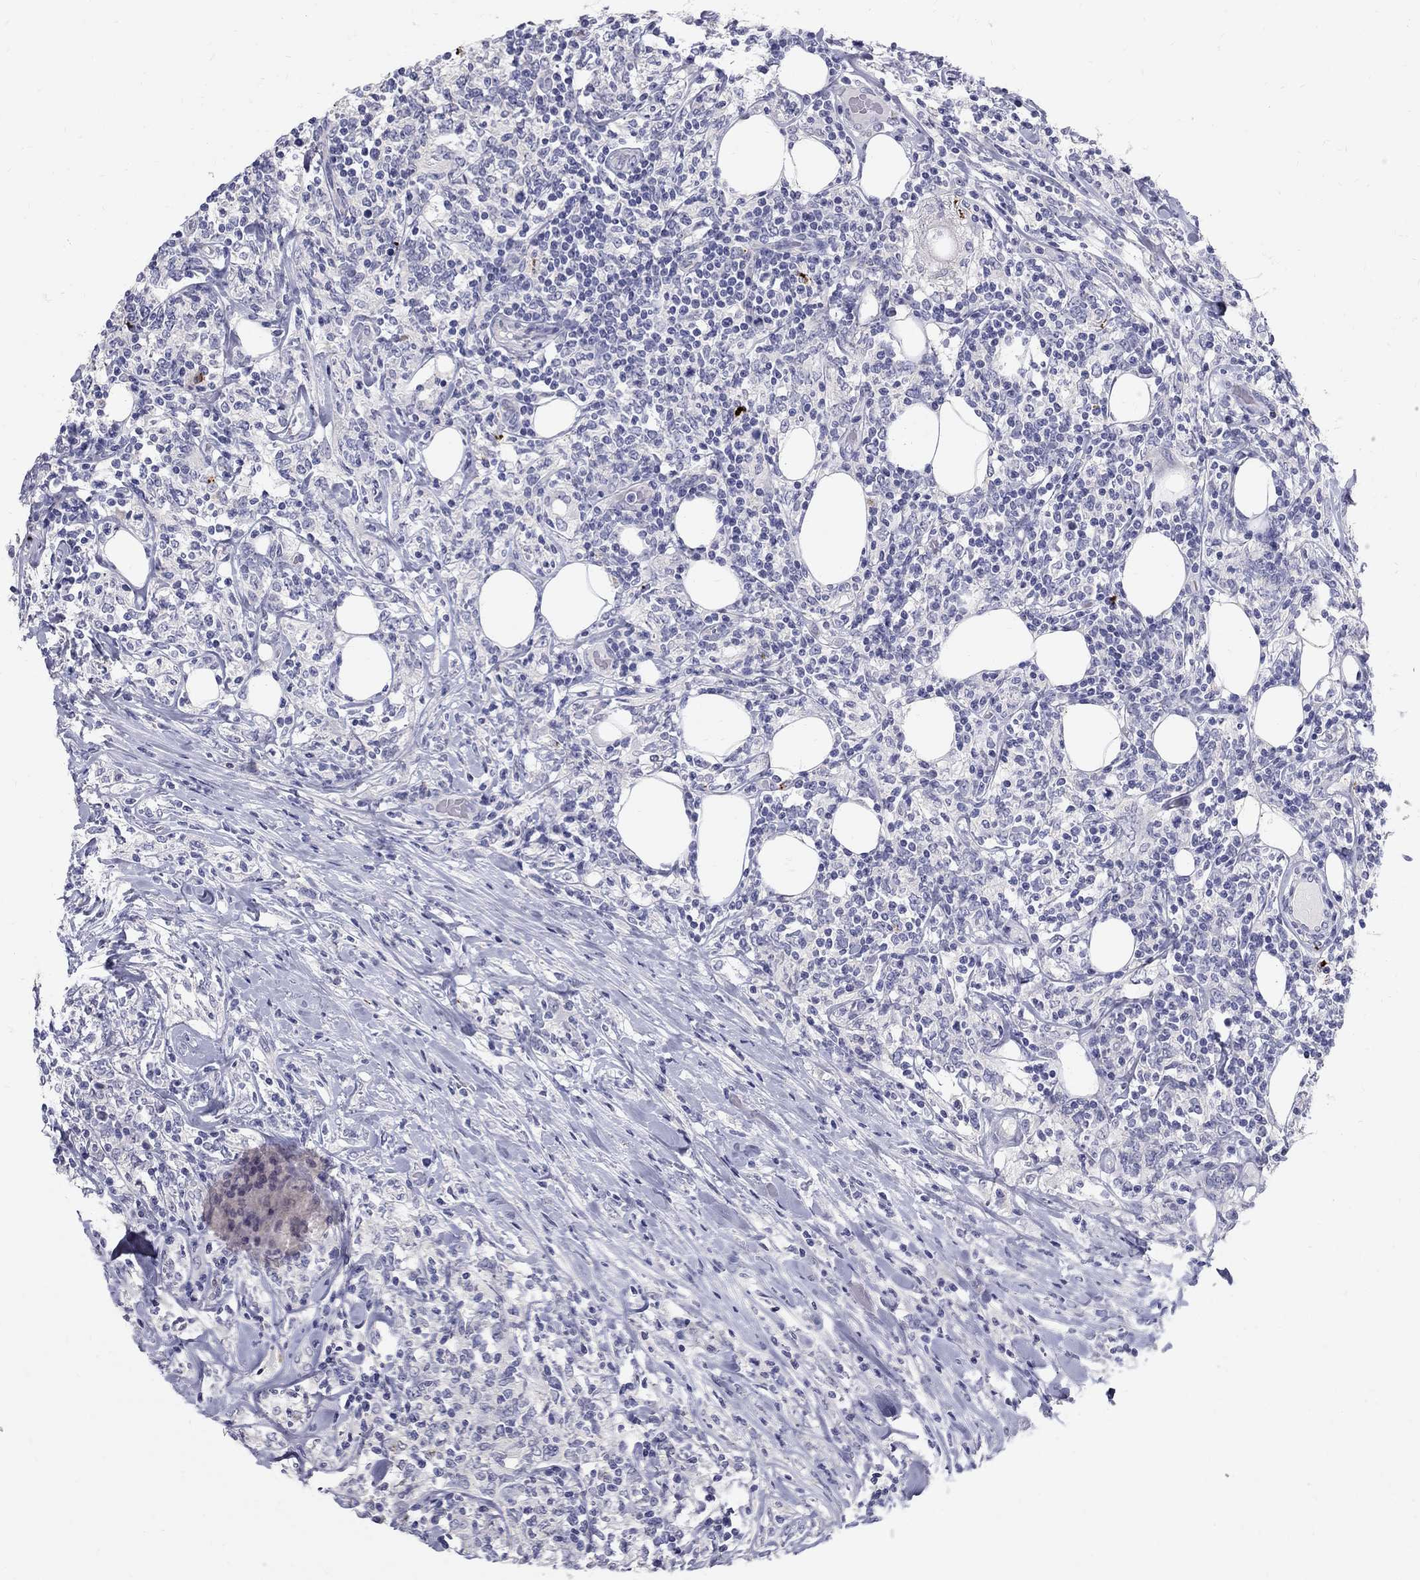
{"staining": {"intensity": "negative", "quantity": "none", "location": "none"}, "tissue": "lymphoma", "cell_type": "Tumor cells", "image_type": "cancer", "snomed": [{"axis": "morphology", "description": "Malignant lymphoma, non-Hodgkin's type, High grade"}, {"axis": "topography", "description": "Lymph node"}], "caption": "IHC photomicrograph of neoplastic tissue: malignant lymphoma, non-Hodgkin's type (high-grade) stained with DAB demonstrates no significant protein expression in tumor cells.", "gene": "TP53TG5", "patient": {"sex": "female", "age": 84}}